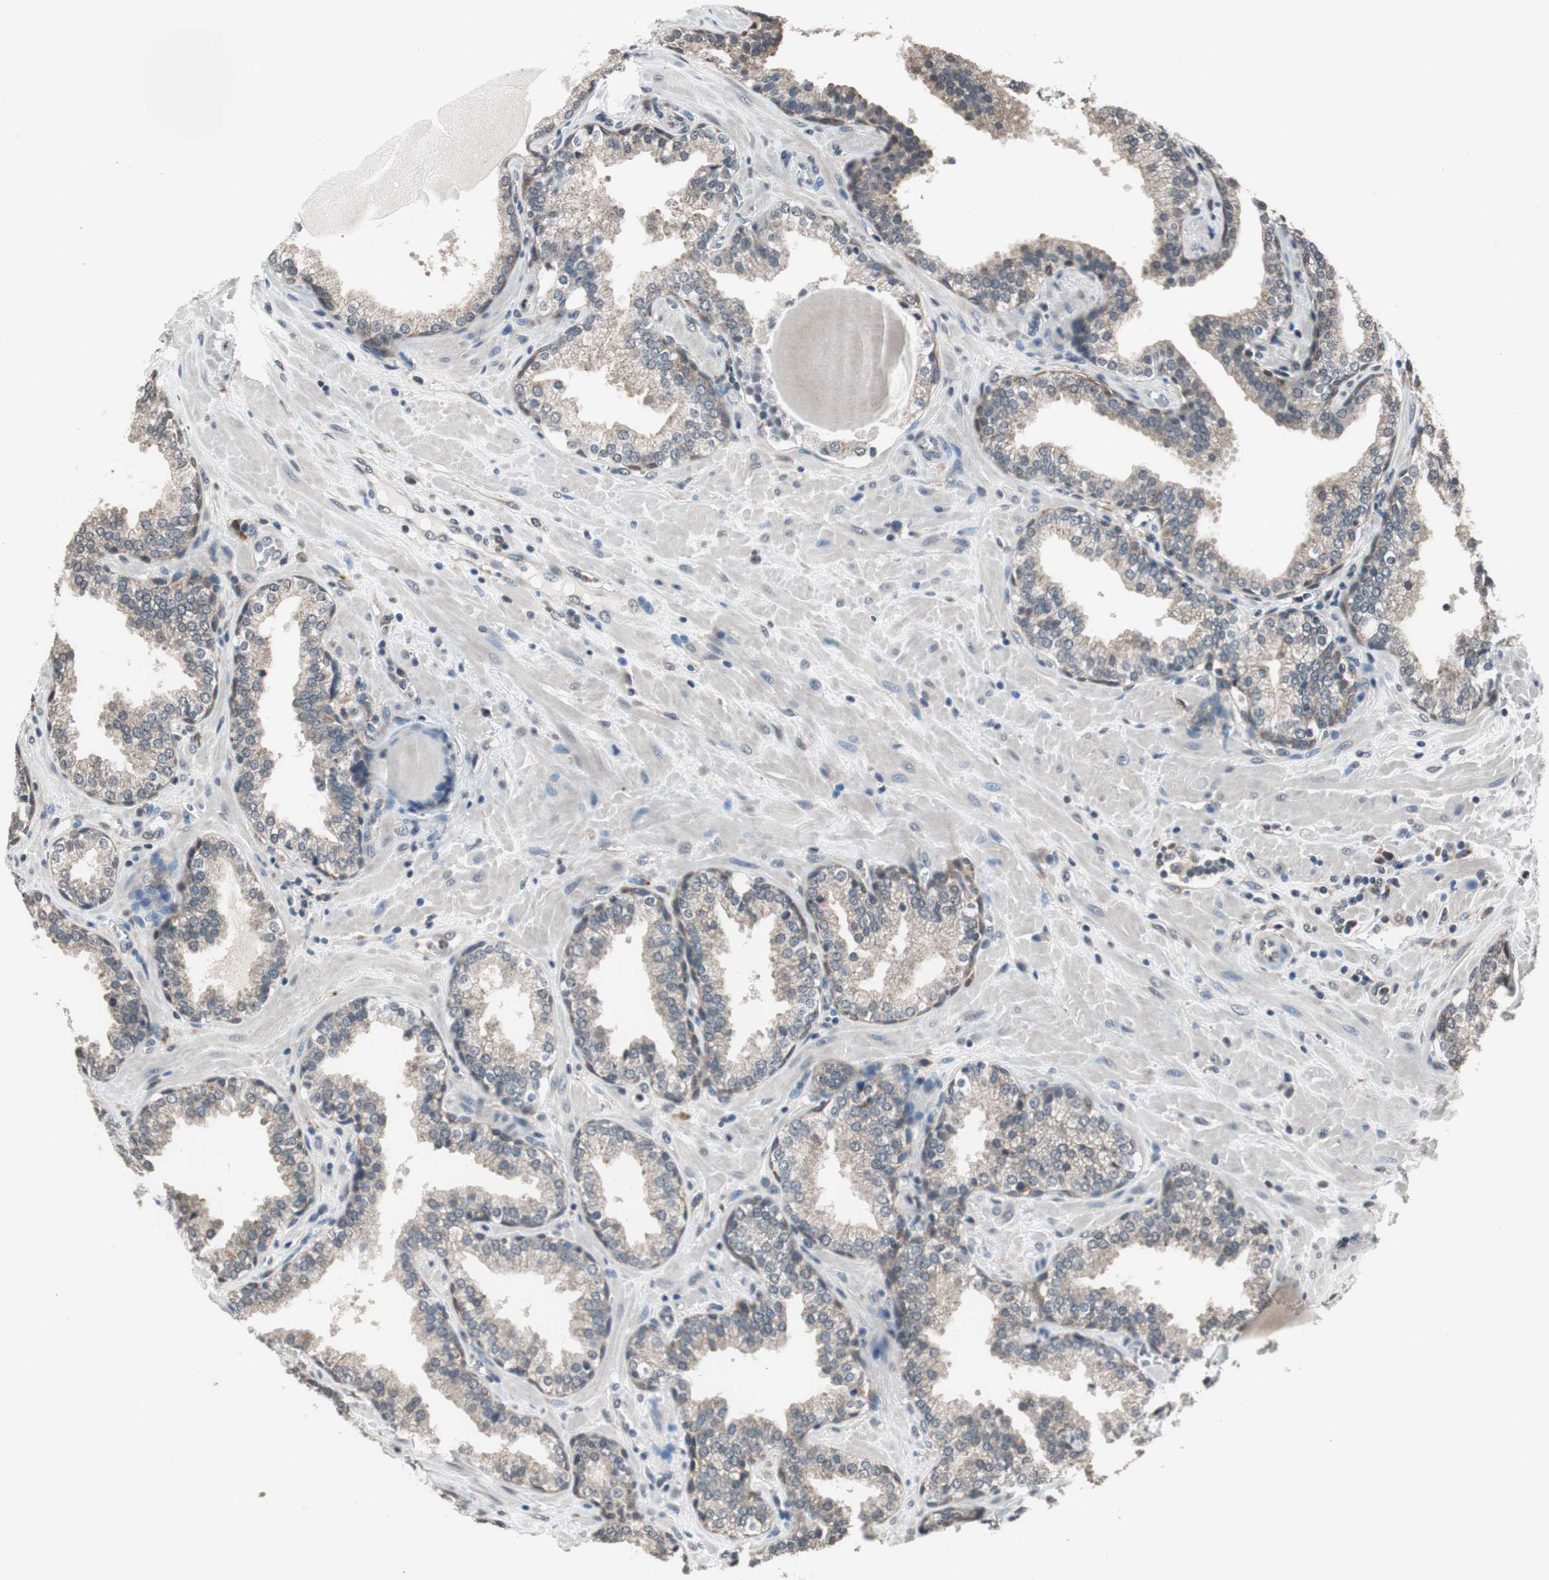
{"staining": {"intensity": "weak", "quantity": ">75%", "location": "cytoplasmic/membranous"}, "tissue": "prostate", "cell_type": "Glandular cells", "image_type": "normal", "snomed": [{"axis": "morphology", "description": "Normal tissue, NOS"}, {"axis": "topography", "description": "Prostate"}], "caption": "Protein staining displays weak cytoplasmic/membranous positivity in approximately >75% of glandular cells in unremarkable prostate.", "gene": "GCLC", "patient": {"sex": "male", "age": 51}}